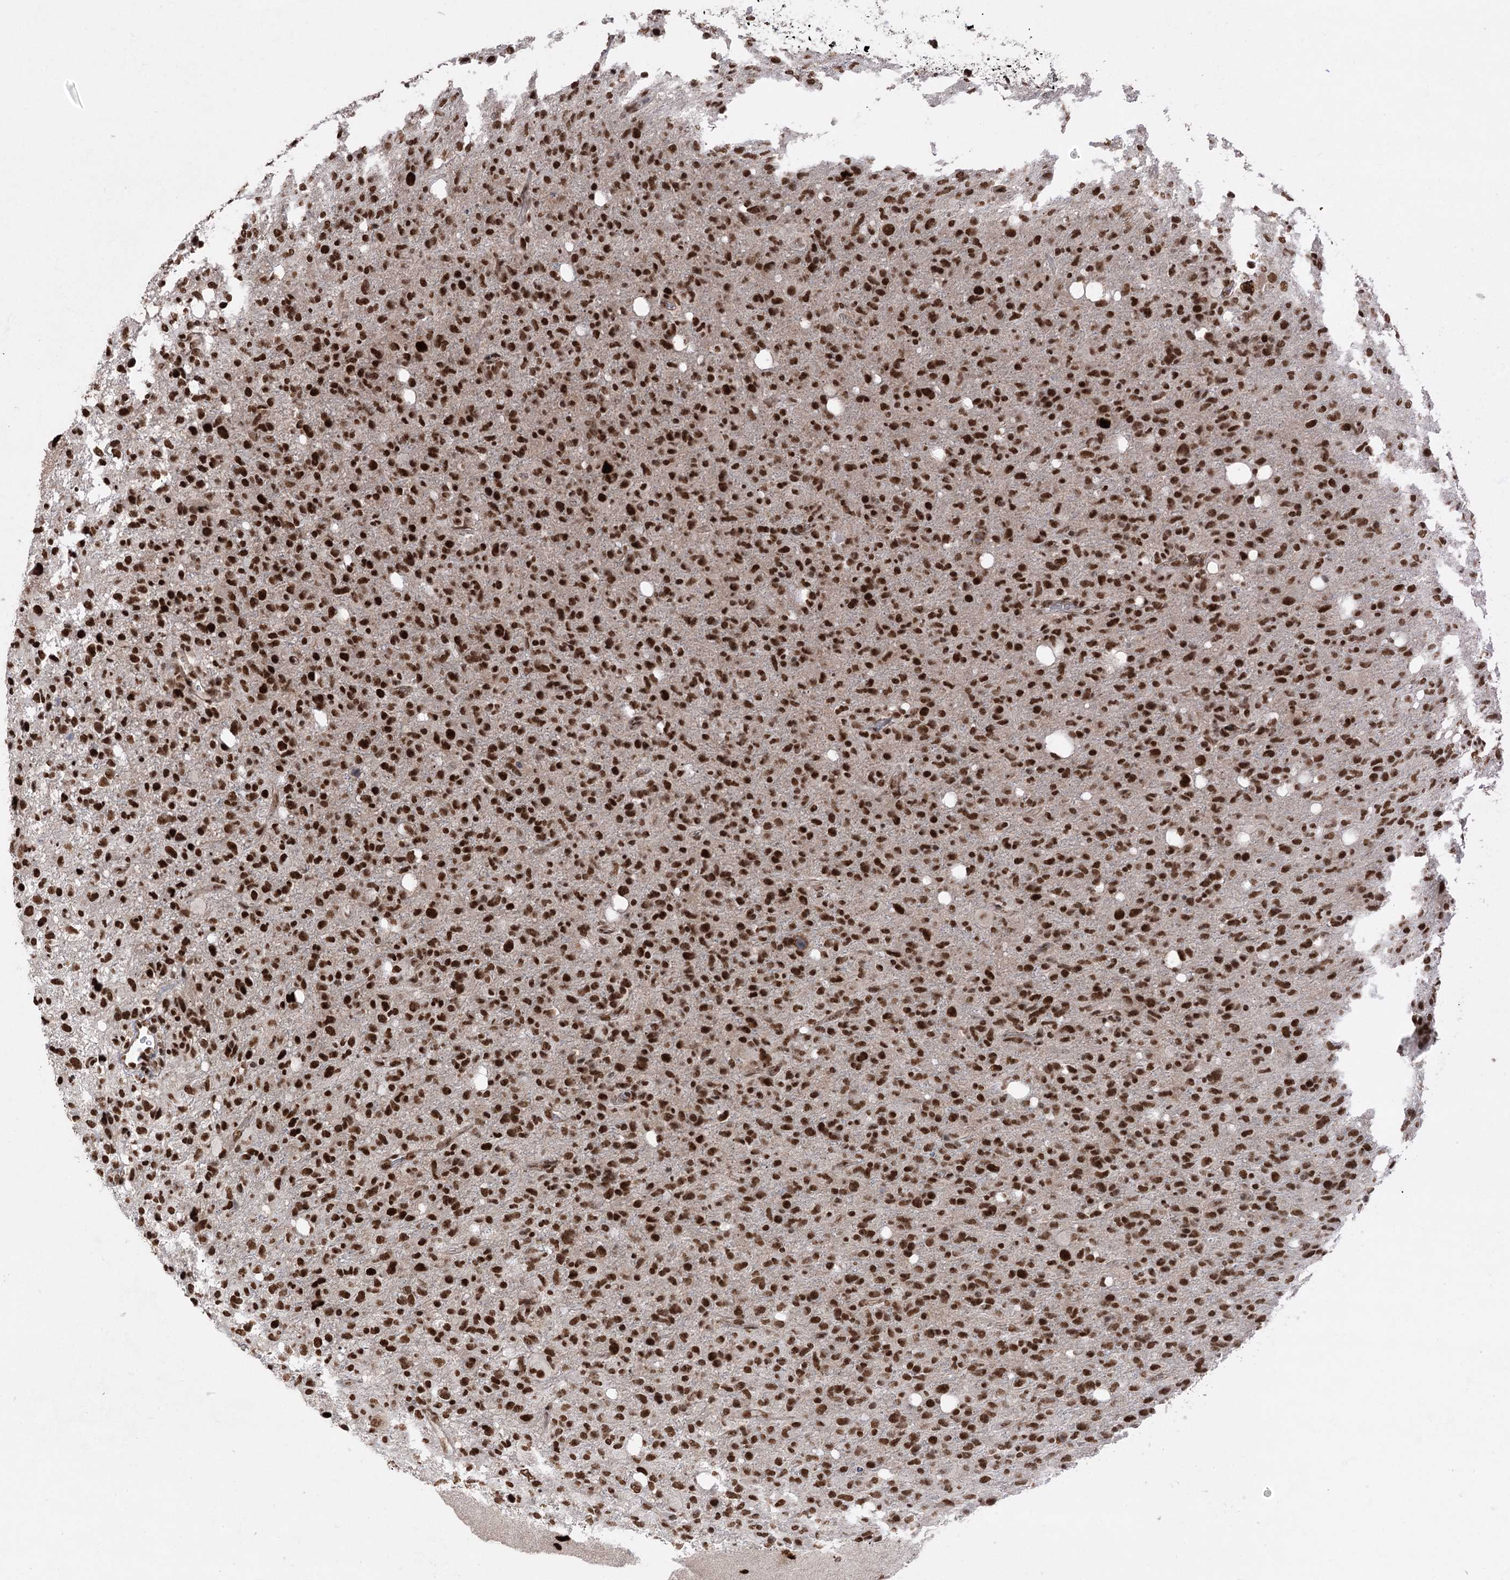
{"staining": {"intensity": "strong", "quantity": ">75%", "location": "nuclear"}, "tissue": "glioma", "cell_type": "Tumor cells", "image_type": "cancer", "snomed": [{"axis": "morphology", "description": "Glioma, malignant, High grade"}, {"axis": "topography", "description": "Brain"}], "caption": "The immunohistochemical stain labels strong nuclear expression in tumor cells of high-grade glioma (malignant) tissue.", "gene": "ZCCHC8", "patient": {"sex": "female", "age": 57}}